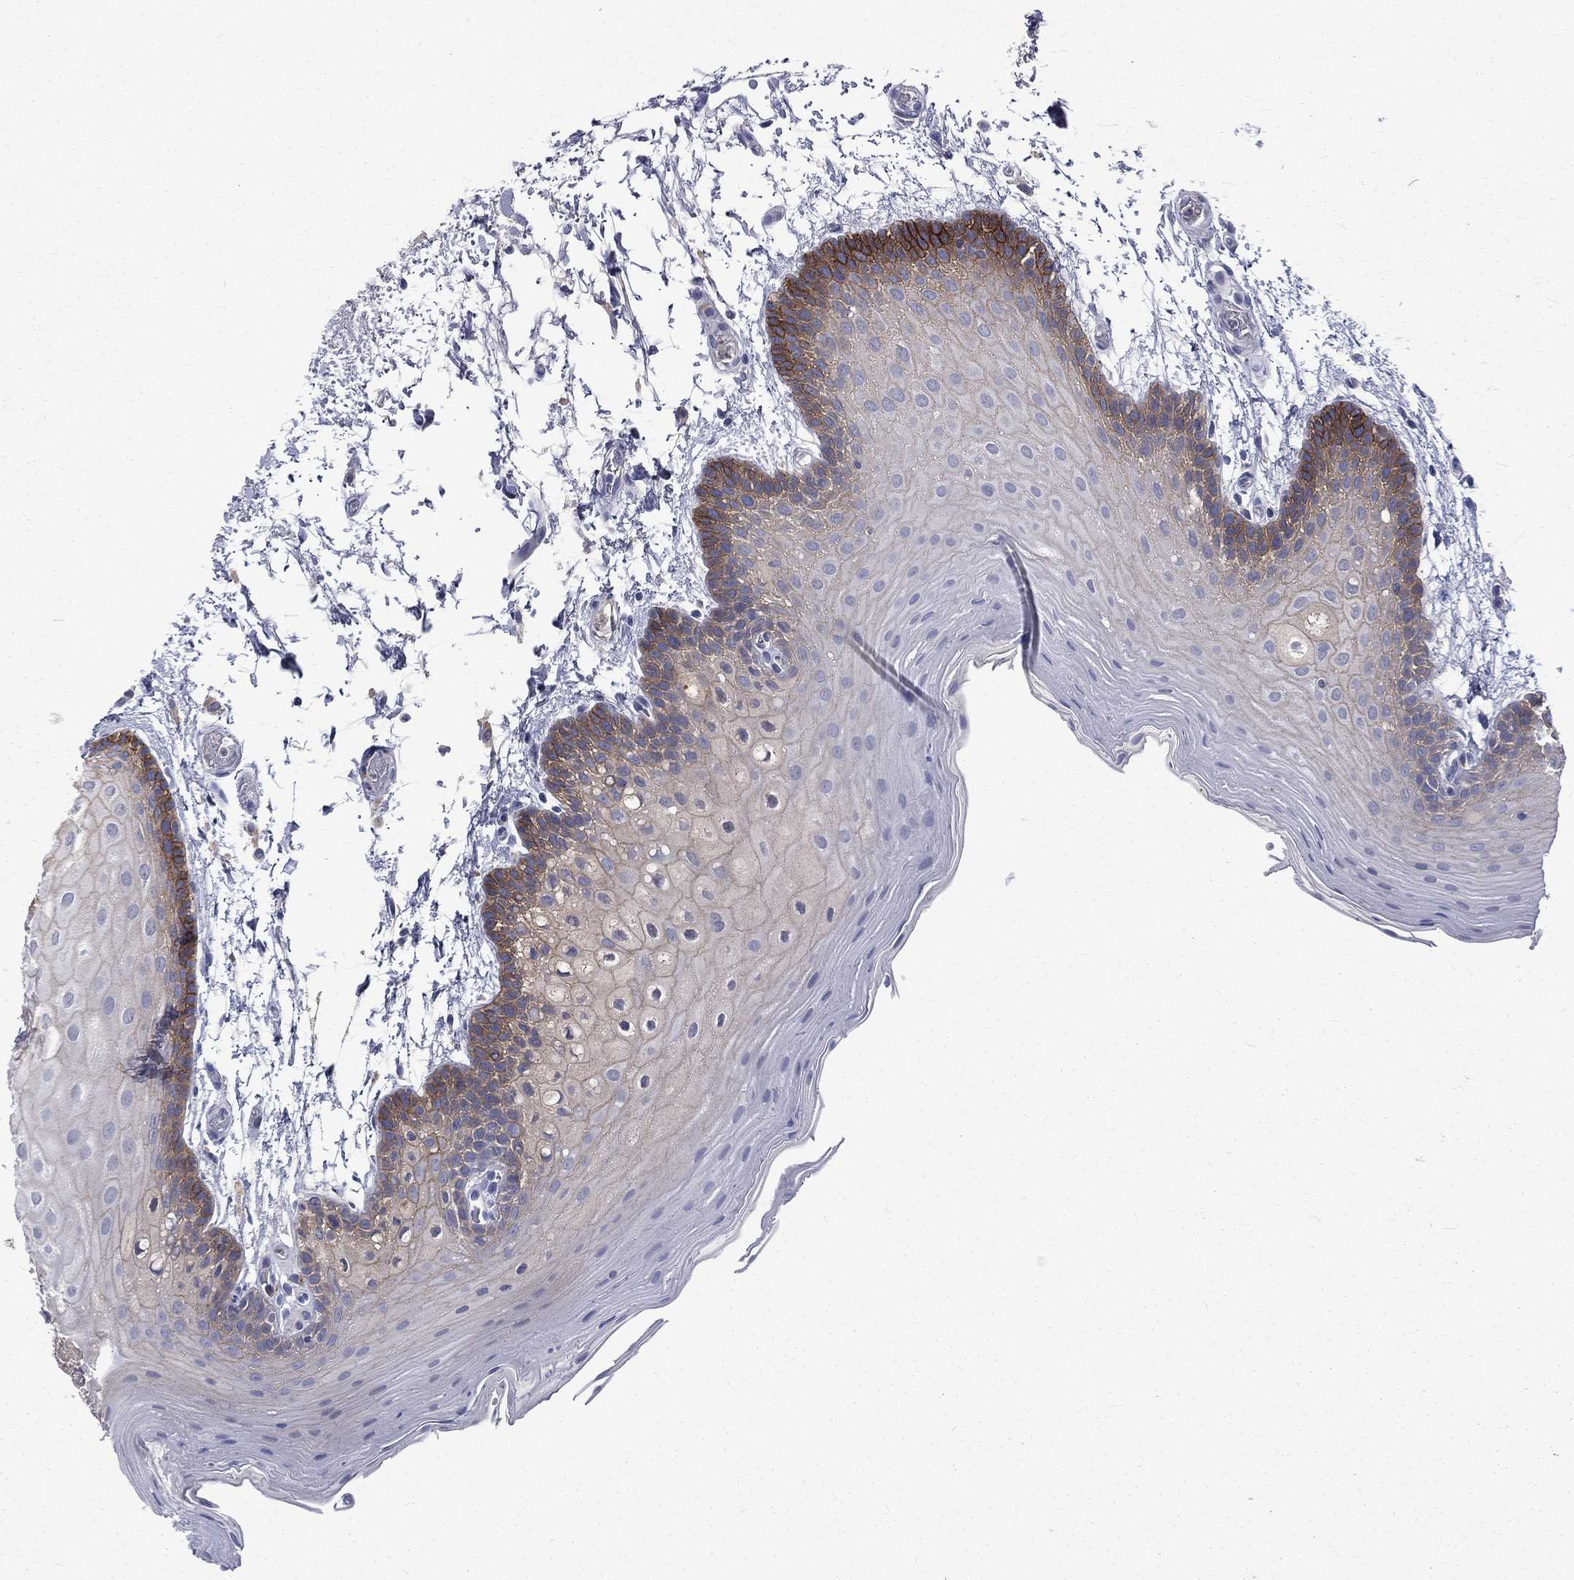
{"staining": {"intensity": "strong", "quantity": "<25%", "location": "cytoplasmic/membranous"}, "tissue": "oral mucosa", "cell_type": "Squamous epithelial cells", "image_type": "normal", "snomed": [{"axis": "morphology", "description": "Normal tissue, NOS"}, {"axis": "topography", "description": "Oral tissue"}], "caption": "DAB immunohistochemical staining of benign oral mucosa exhibits strong cytoplasmic/membranous protein positivity in about <25% of squamous epithelial cells.", "gene": "CA12", "patient": {"sex": "male", "age": 62}}